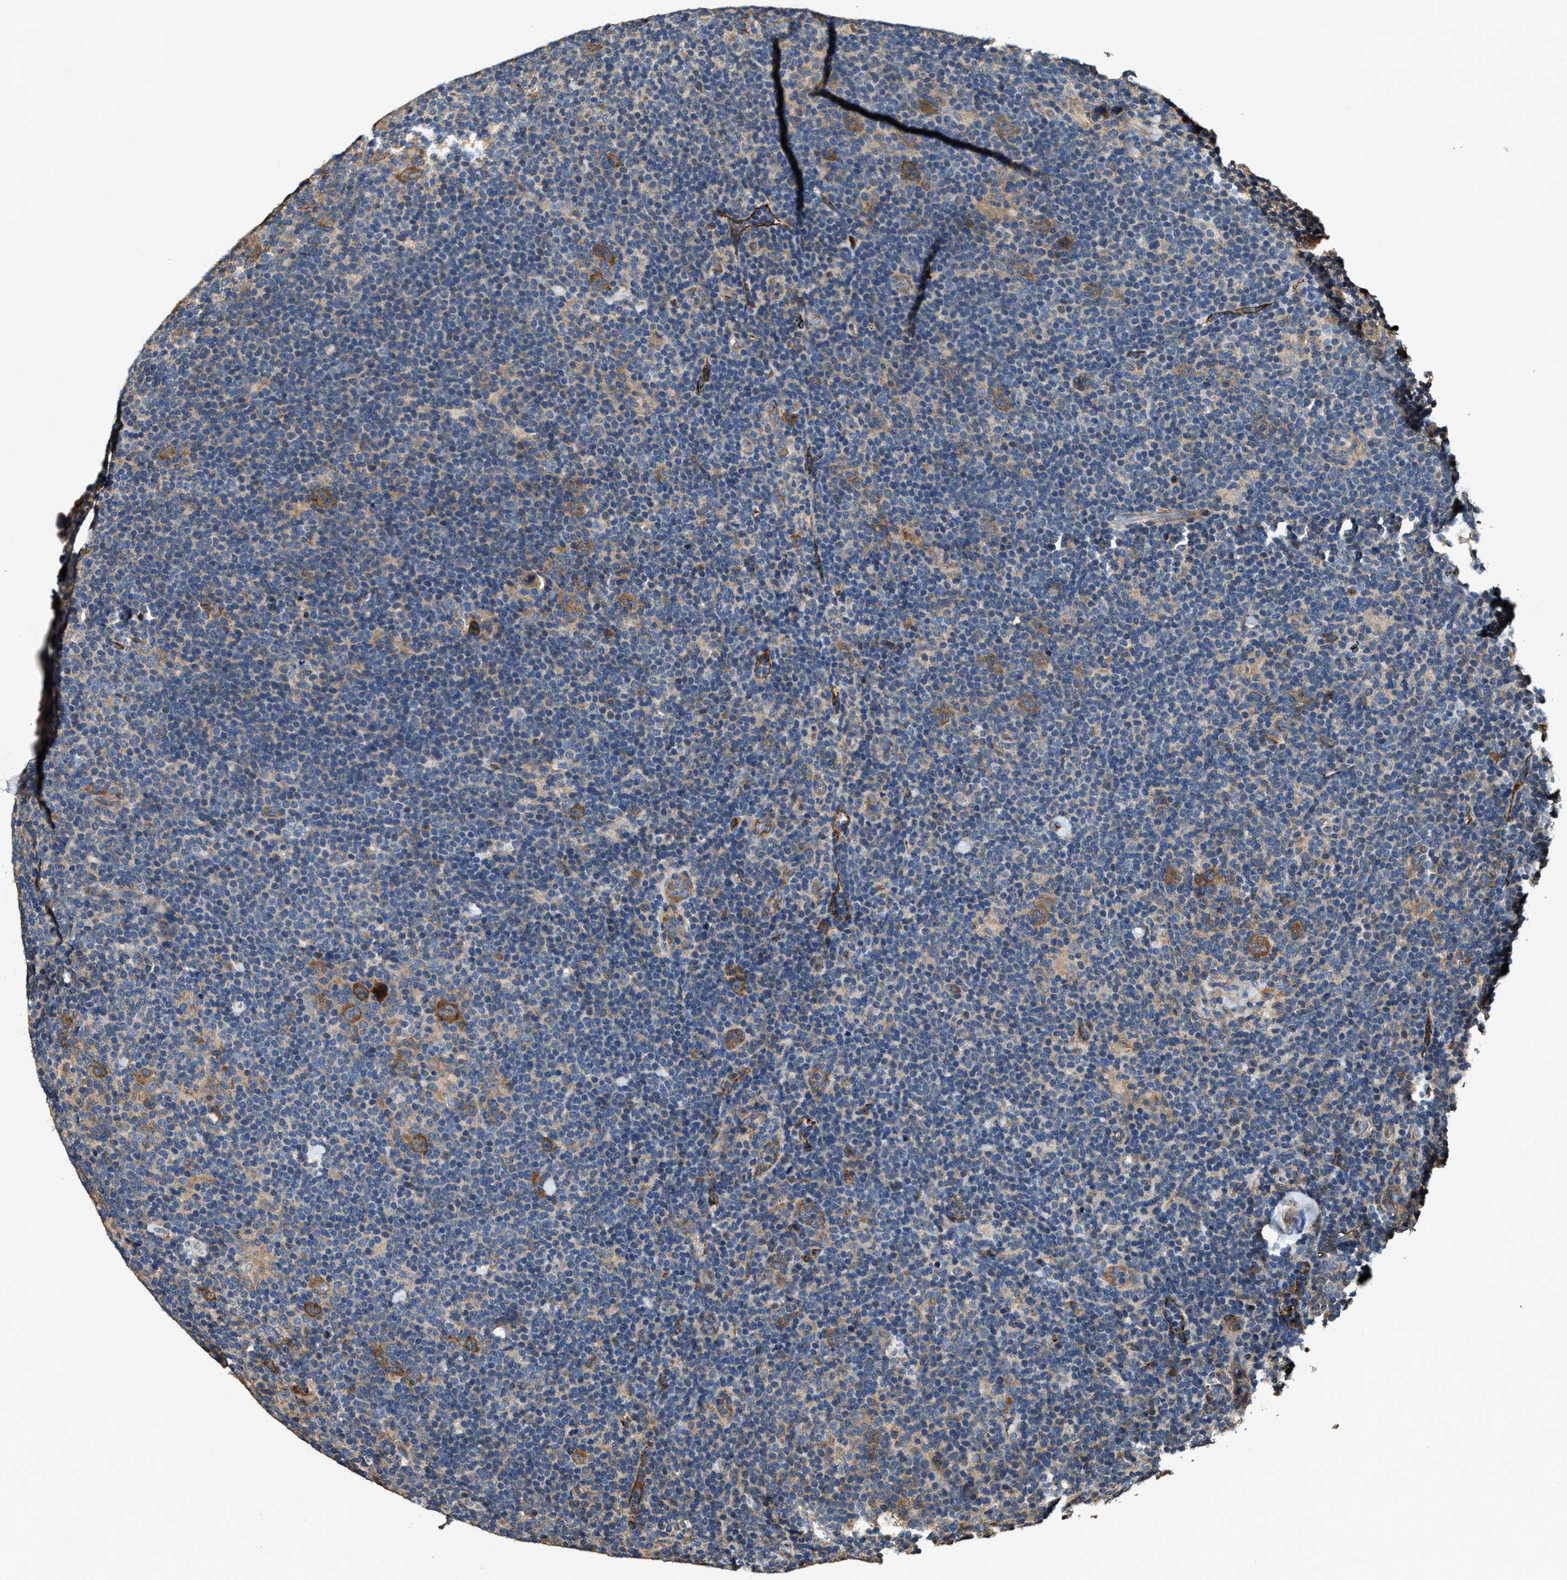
{"staining": {"intensity": "moderate", "quantity": ">75%", "location": "cytoplasmic/membranous"}, "tissue": "lymphoma", "cell_type": "Tumor cells", "image_type": "cancer", "snomed": [{"axis": "morphology", "description": "Hodgkin's disease, NOS"}, {"axis": "topography", "description": "Lymph node"}], "caption": "A histopathology image showing moderate cytoplasmic/membranous expression in approximately >75% of tumor cells in lymphoma, as visualized by brown immunohistochemical staining.", "gene": "GFRA3", "patient": {"sex": "female", "age": 57}}